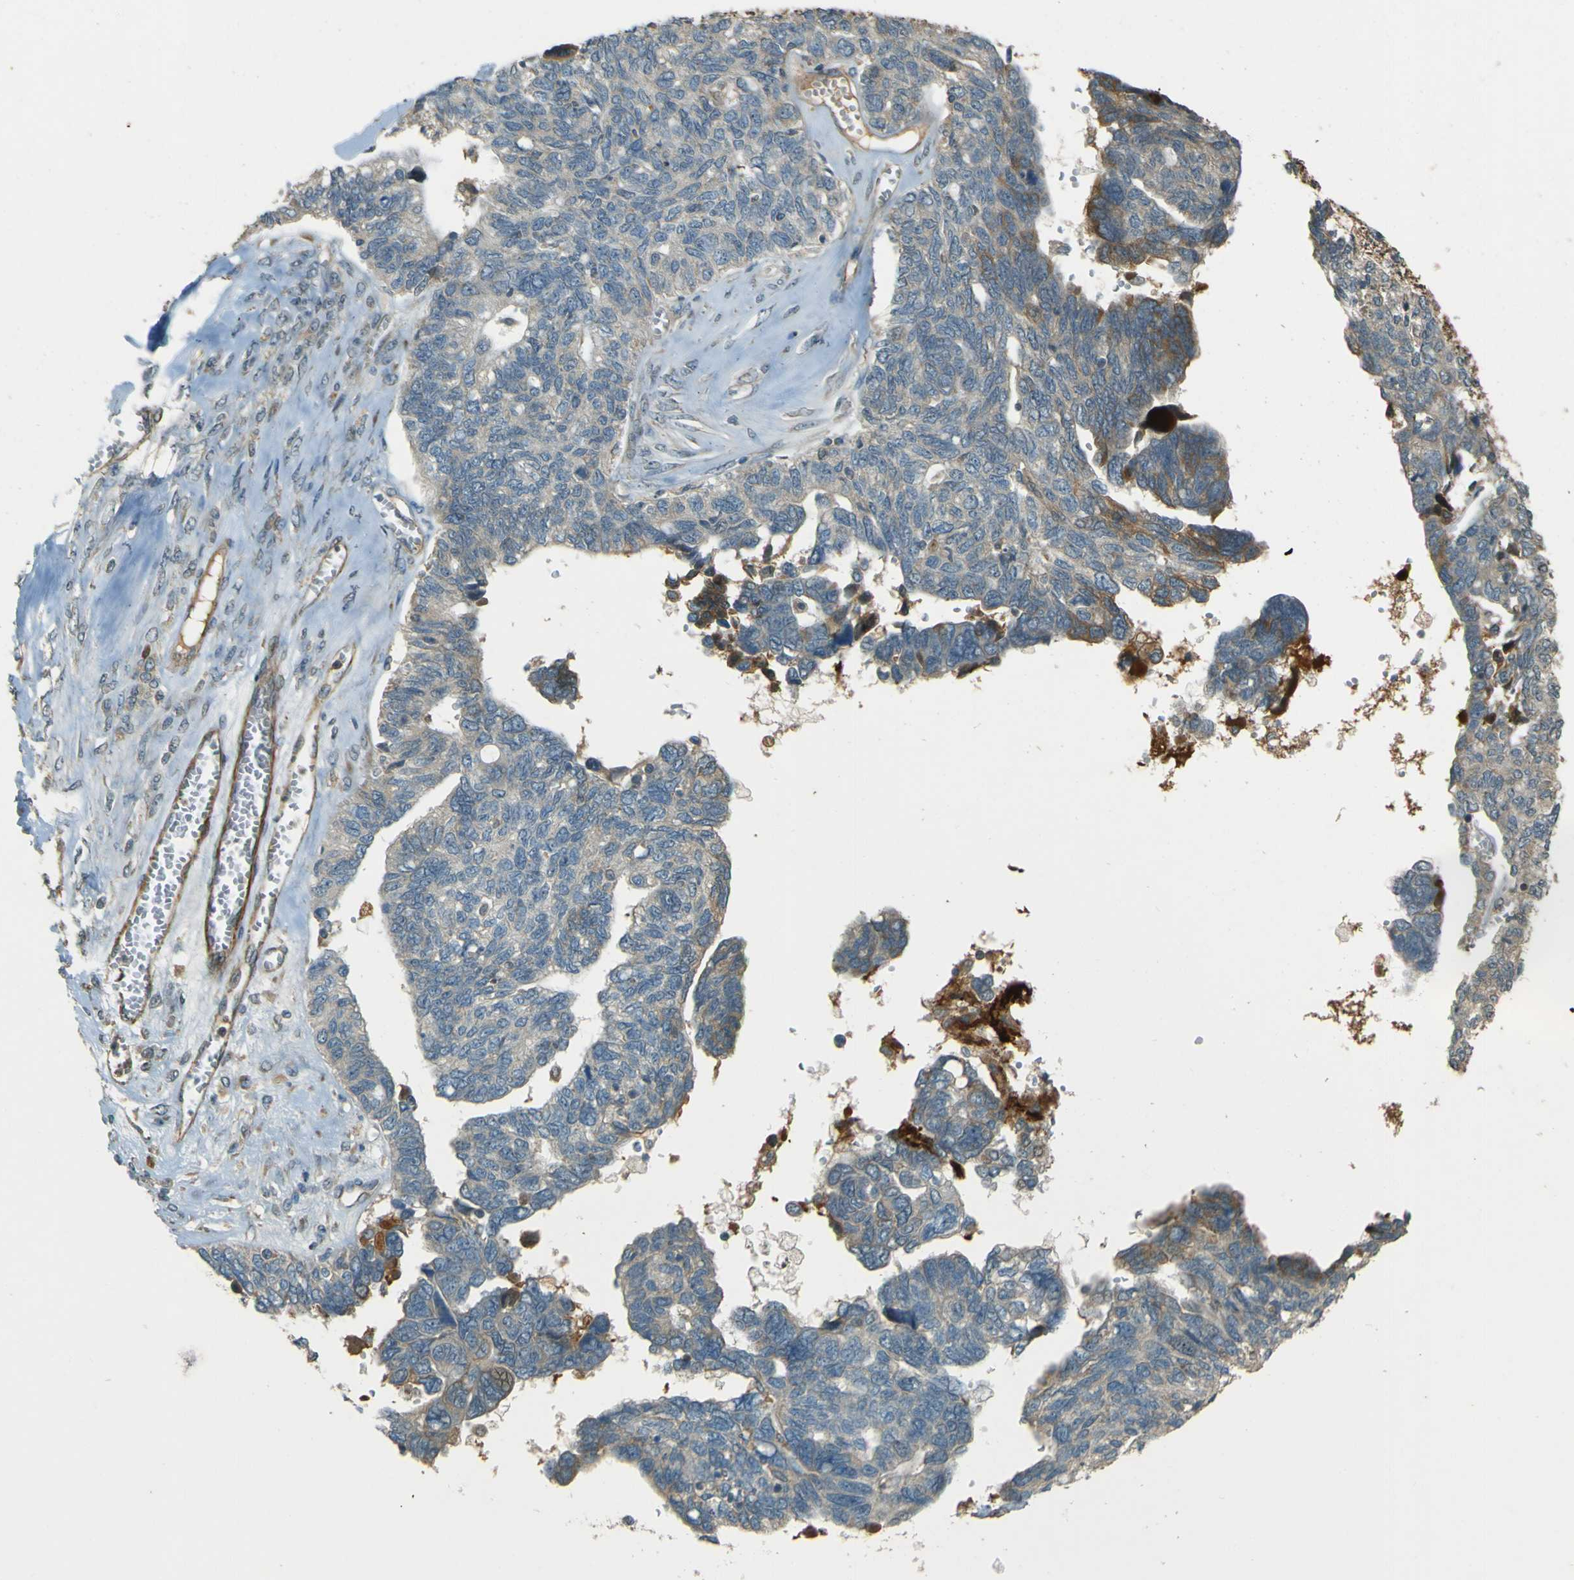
{"staining": {"intensity": "weak", "quantity": ">75%", "location": "cytoplasmic/membranous"}, "tissue": "ovarian cancer", "cell_type": "Tumor cells", "image_type": "cancer", "snomed": [{"axis": "morphology", "description": "Cystadenocarcinoma, serous, NOS"}, {"axis": "topography", "description": "Ovary"}], "caption": "DAB immunohistochemical staining of ovarian cancer (serous cystadenocarcinoma) exhibits weak cytoplasmic/membranous protein staining in about >75% of tumor cells.", "gene": "LPCAT1", "patient": {"sex": "female", "age": 79}}